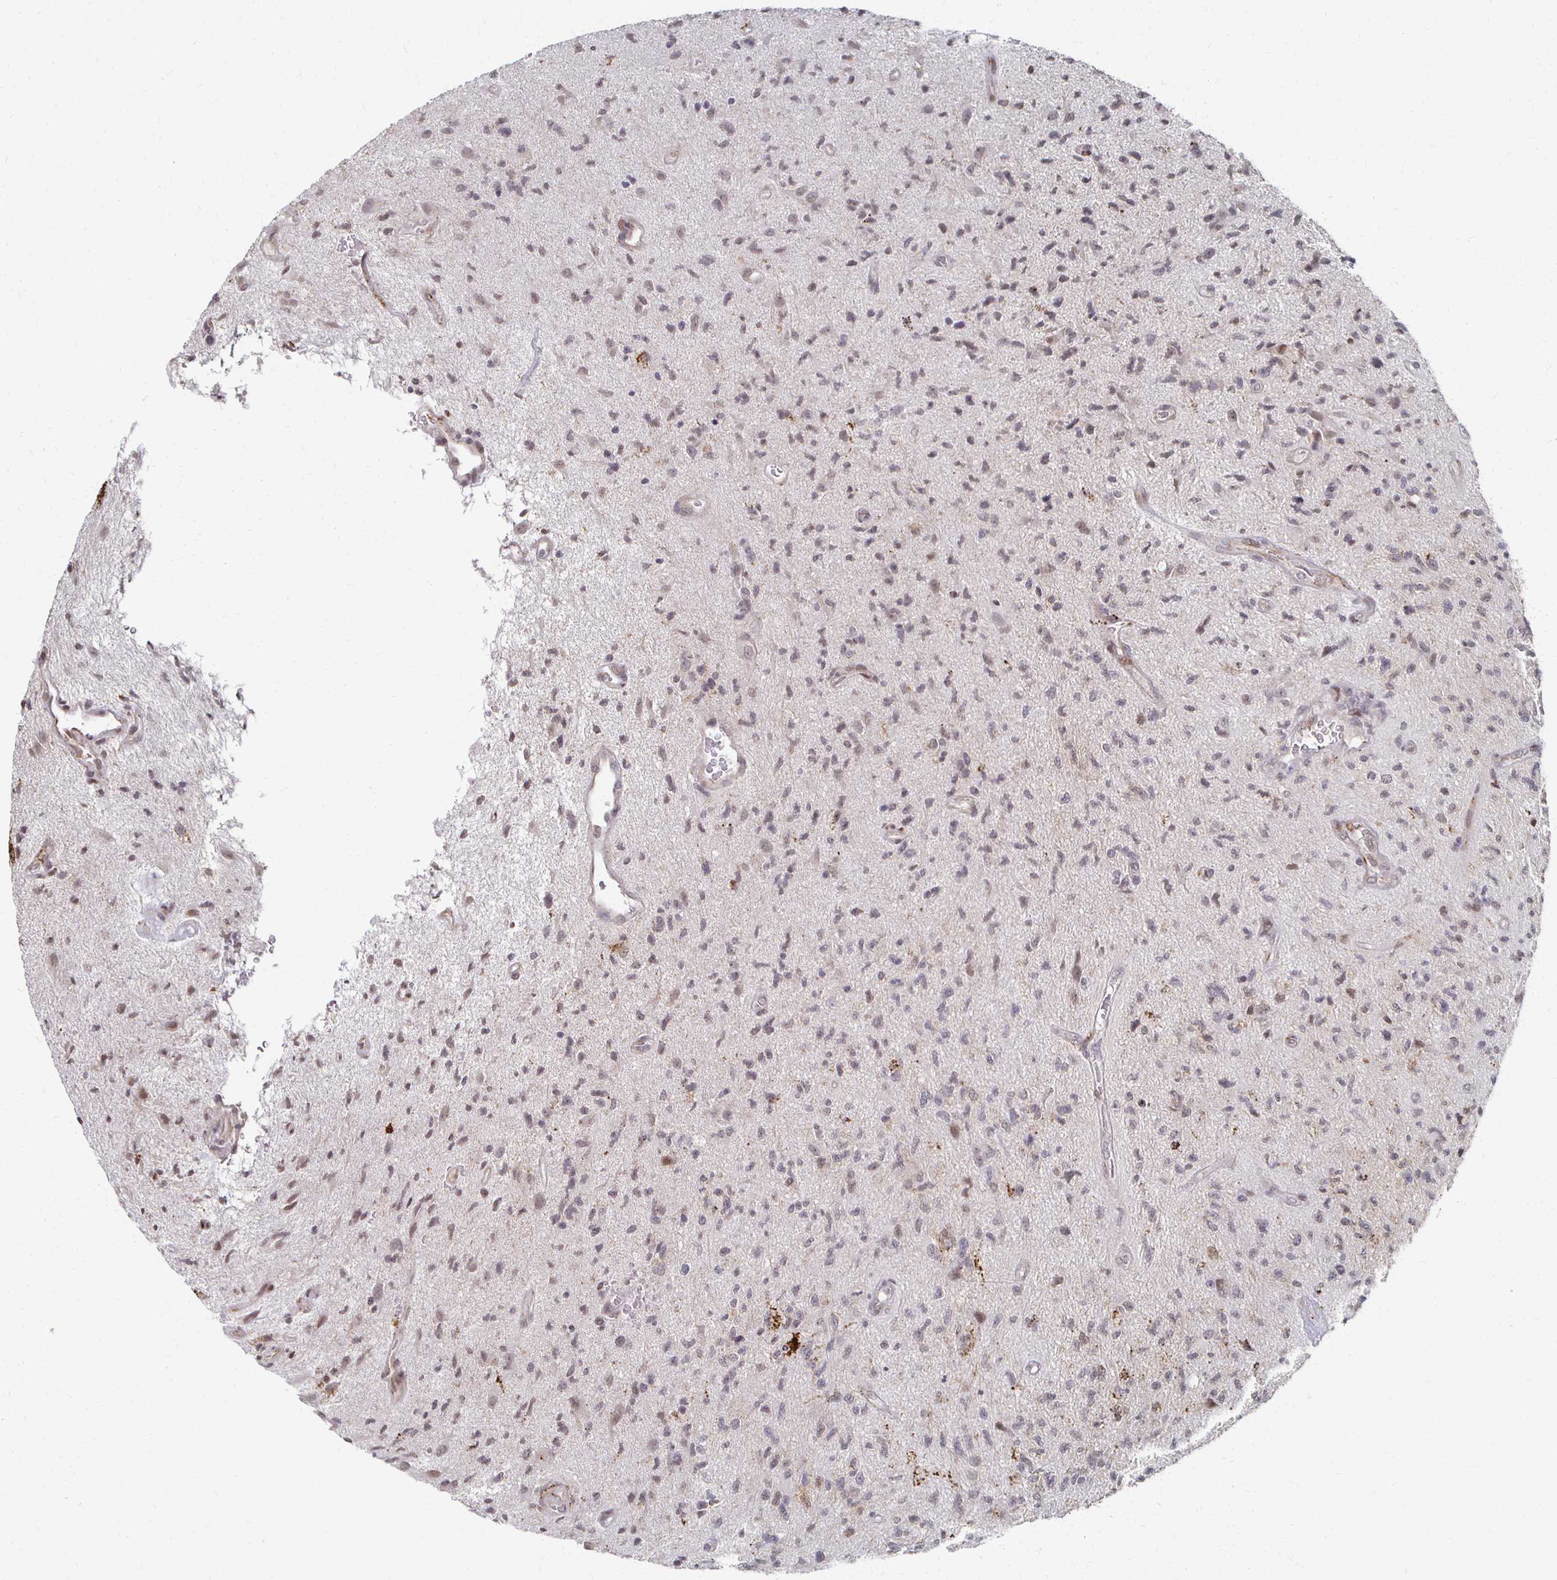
{"staining": {"intensity": "weak", "quantity": "<25%", "location": "nuclear"}, "tissue": "glioma", "cell_type": "Tumor cells", "image_type": "cancer", "snomed": [{"axis": "morphology", "description": "Glioma, malignant, High grade"}, {"axis": "topography", "description": "Brain"}], "caption": "Immunohistochemistry (IHC) image of glioma stained for a protein (brown), which demonstrates no expression in tumor cells.", "gene": "DAB1", "patient": {"sex": "male", "age": 67}}